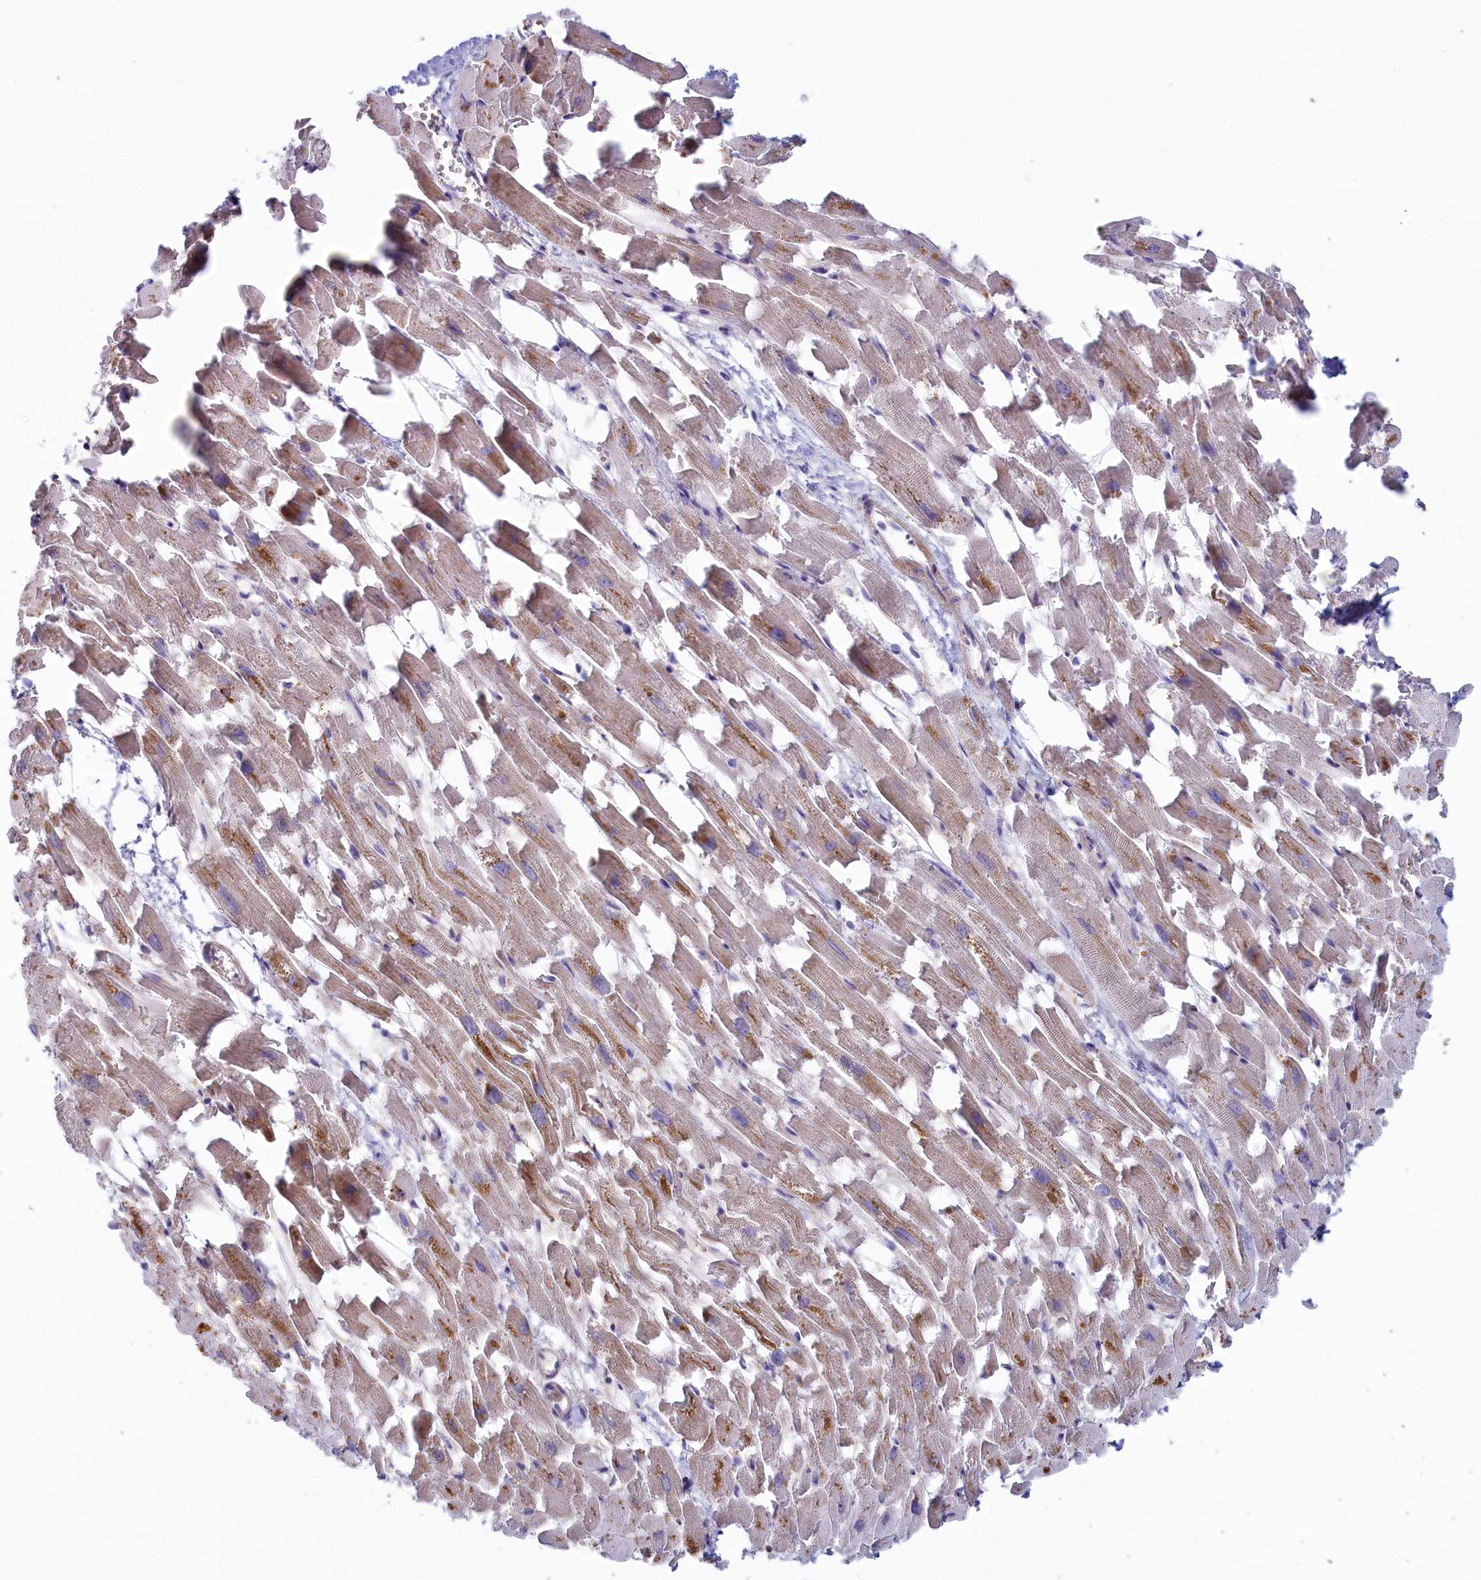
{"staining": {"intensity": "moderate", "quantity": "25%-75%", "location": "cytoplasmic/membranous"}, "tissue": "heart muscle", "cell_type": "Cardiomyocytes", "image_type": "normal", "snomed": [{"axis": "morphology", "description": "Normal tissue, NOS"}, {"axis": "topography", "description": "Heart"}], "caption": "High-magnification brightfield microscopy of normal heart muscle stained with DAB (brown) and counterstained with hematoxylin (blue). cardiomyocytes exhibit moderate cytoplasmic/membranous staining is present in about25%-75% of cells. (IHC, brightfield microscopy, high magnification).", "gene": "SYNDIG1L", "patient": {"sex": "female", "age": 64}}